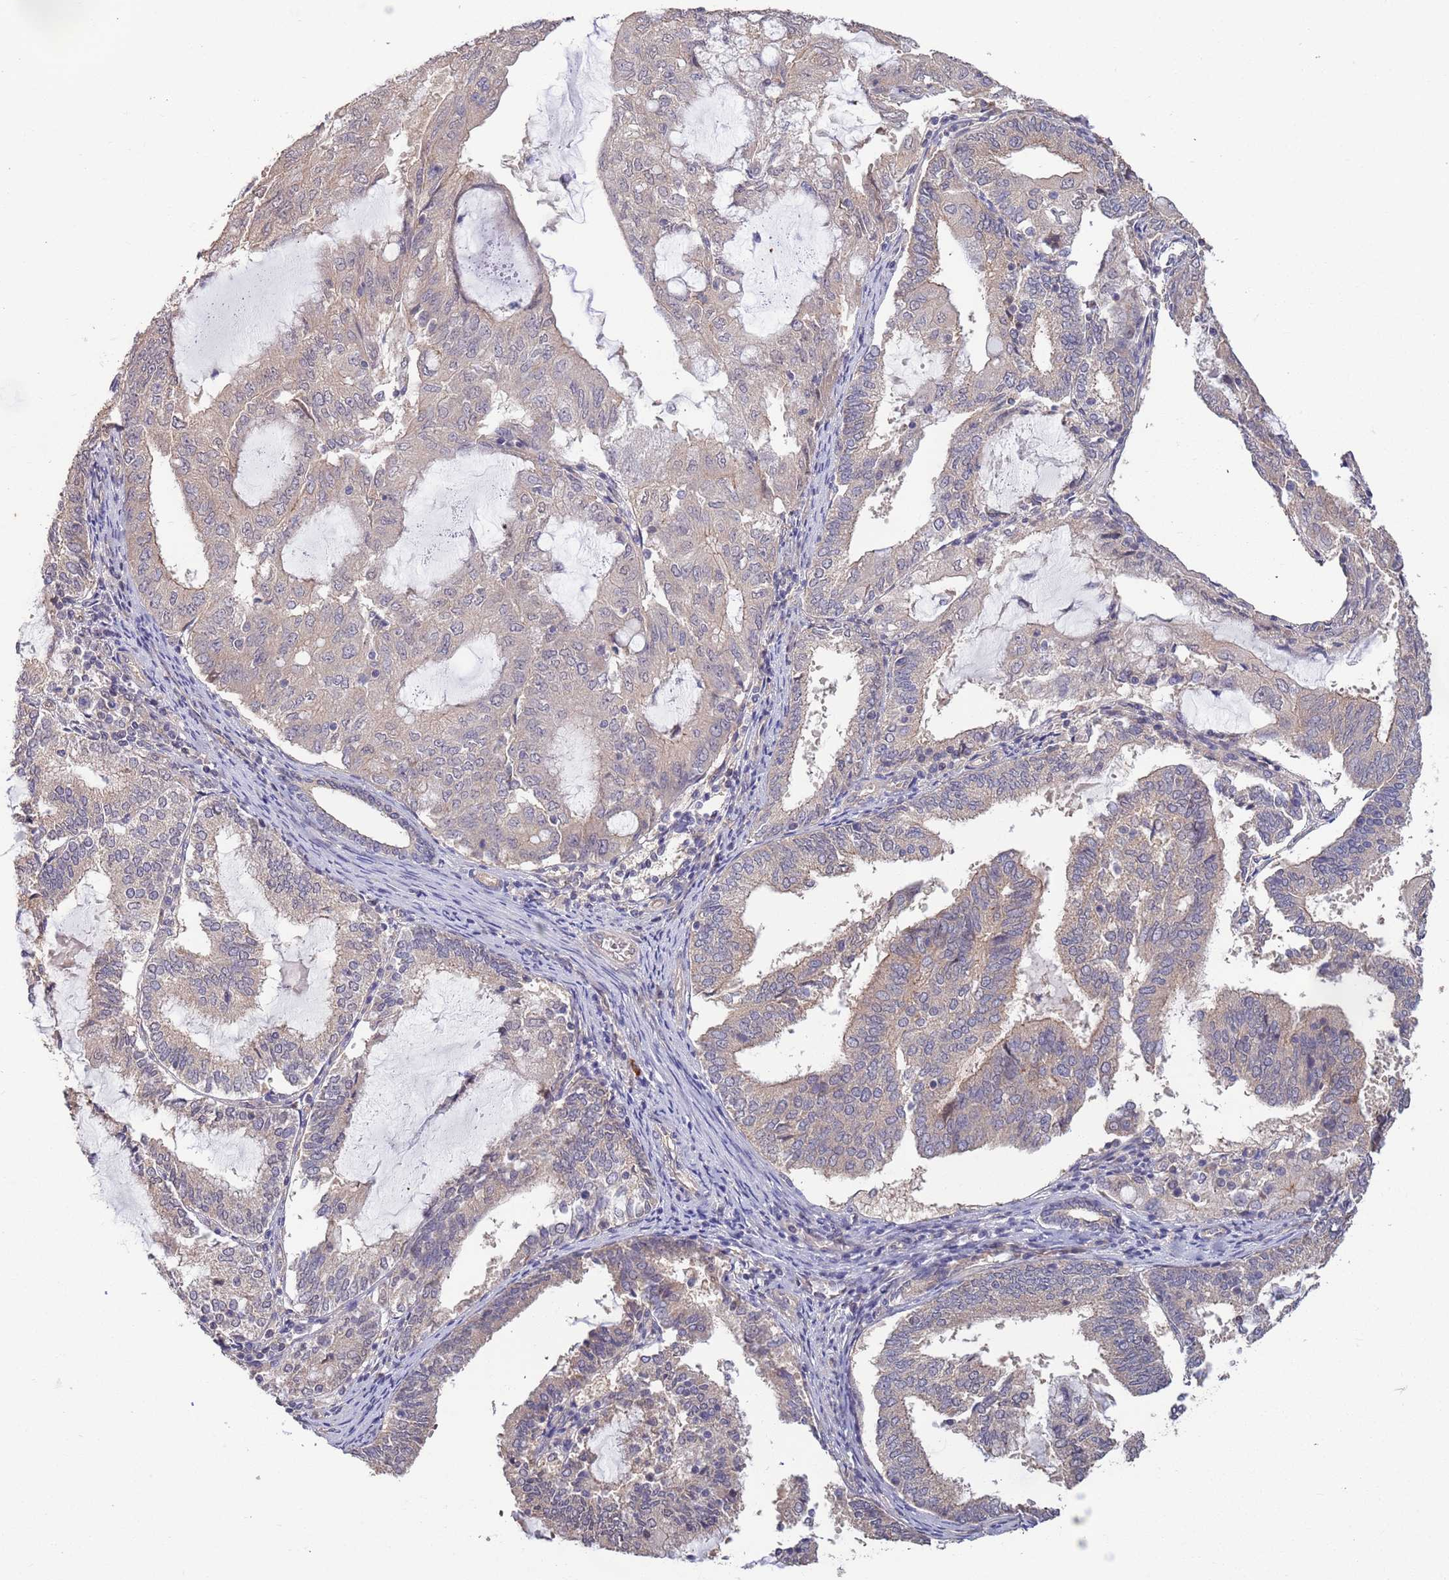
{"staining": {"intensity": "weak", "quantity": "<25%", "location": "cytoplasmic/membranous"}, "tissue": "endometrial cancer", "cell_type": "Tumor cells", "image_type": "cancer", "snomed": [{"axis": "morphology", "description": "Adenocarcinoma, NOS"}, {"axis": "topography", "description": "Endometrium"}], "caption": "High magnification brightfield microscopy of endometrial adenocarcinoma stained with DAB (brown) and counterstained with hematoxylin (blue): tumor cells show no significant staining.", "gene": "MARVELD2", "patient": {"sex": "female", "age": 81}}